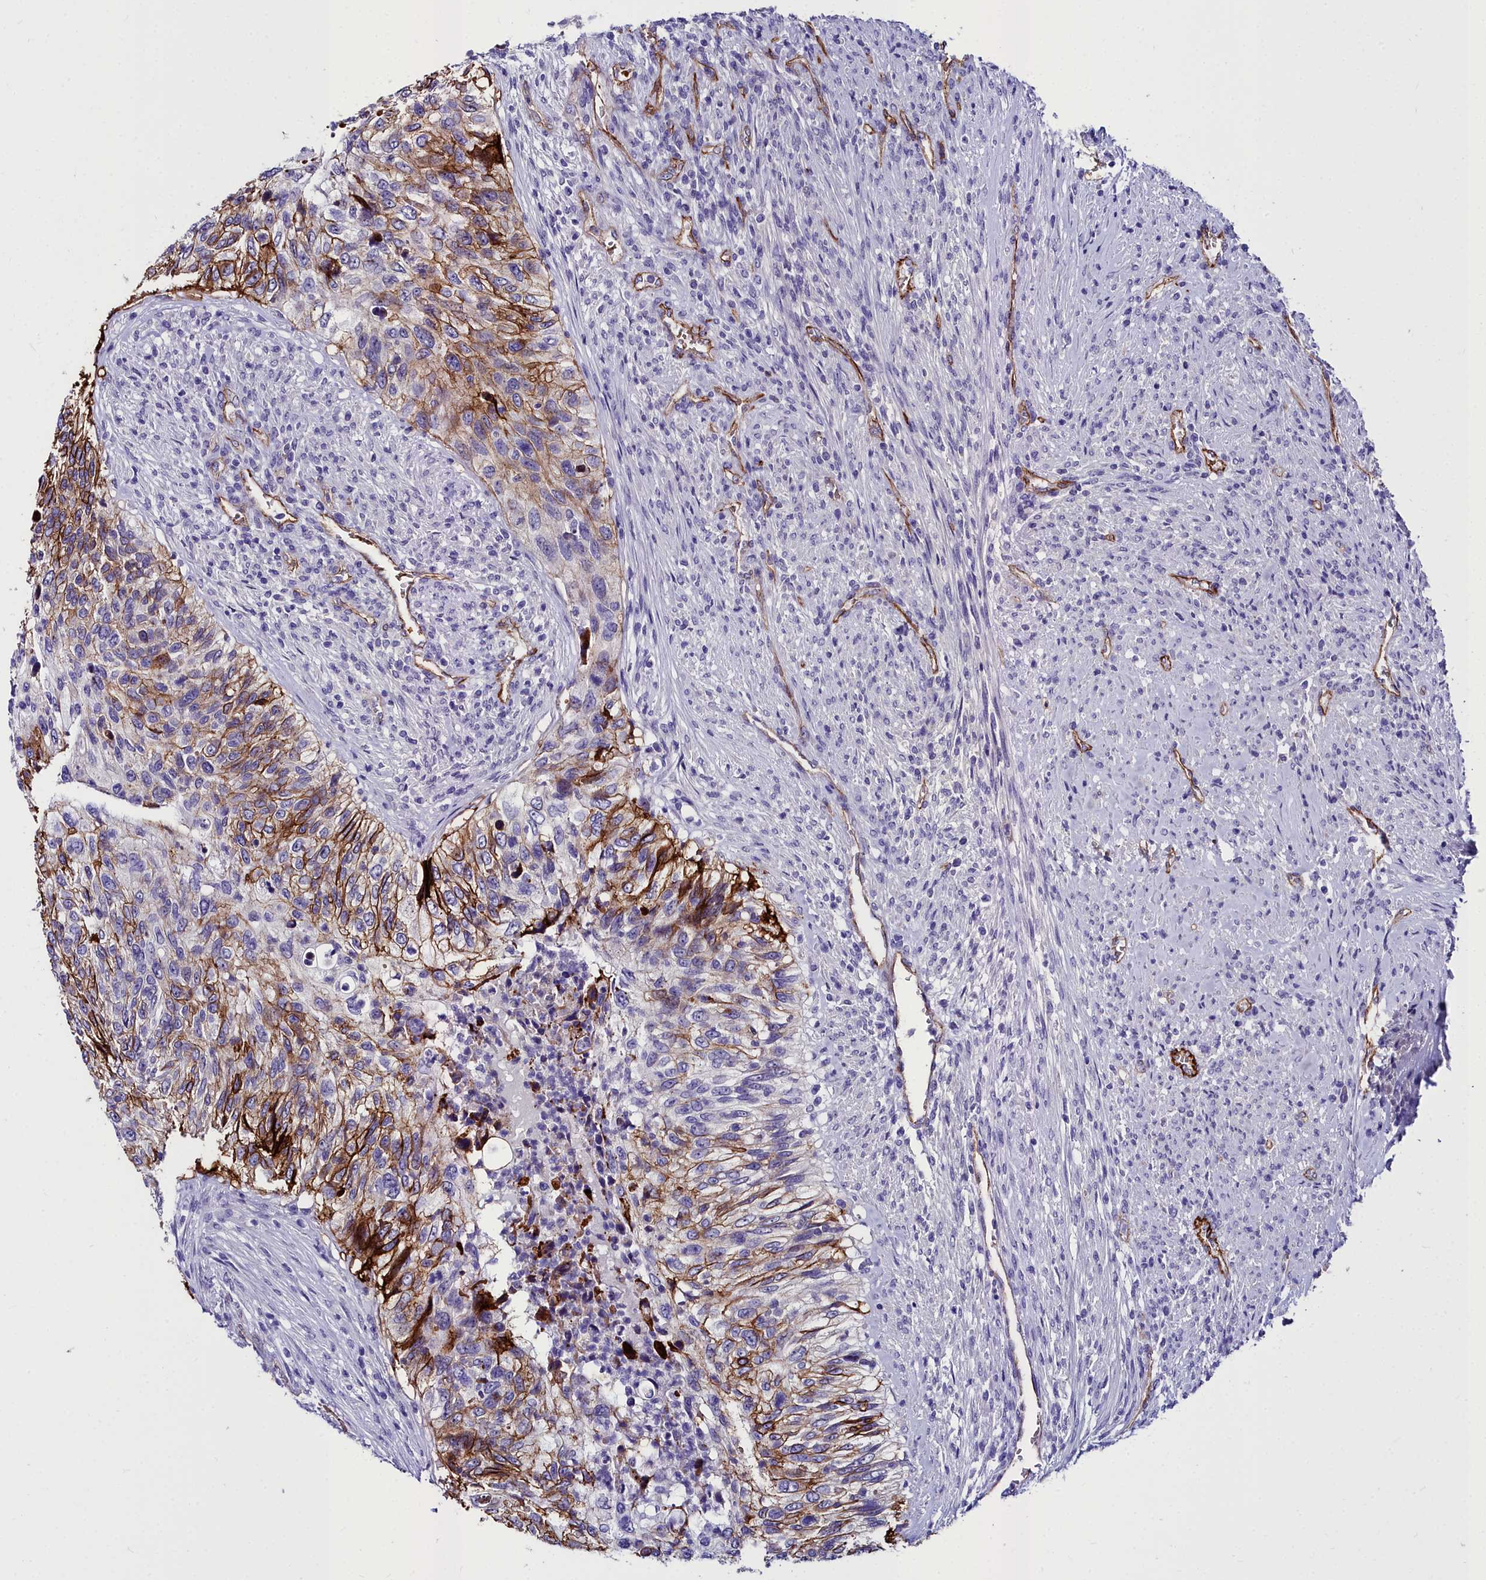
{"staining": {"intensity": "moderate", "quantity": "25%-75%", "location": "cytoplasmic/membranous"}, "tissue": "urothelial cancer", "cell_type": "Tumor cells", "image_type": "cancer", "snomed": [{"axis": "morphology", "description": "Urothelial carcinoma, High grade"}, {"axis": "topography", "description": "Urinary bladder"}], "caption": "Urothelial cancer stained for a protein shows moderate cytoplasmic/membranous positivity in tumor cells.", "gene": "CYP4F11", "patient": {"sex": "female", "age": 60}}